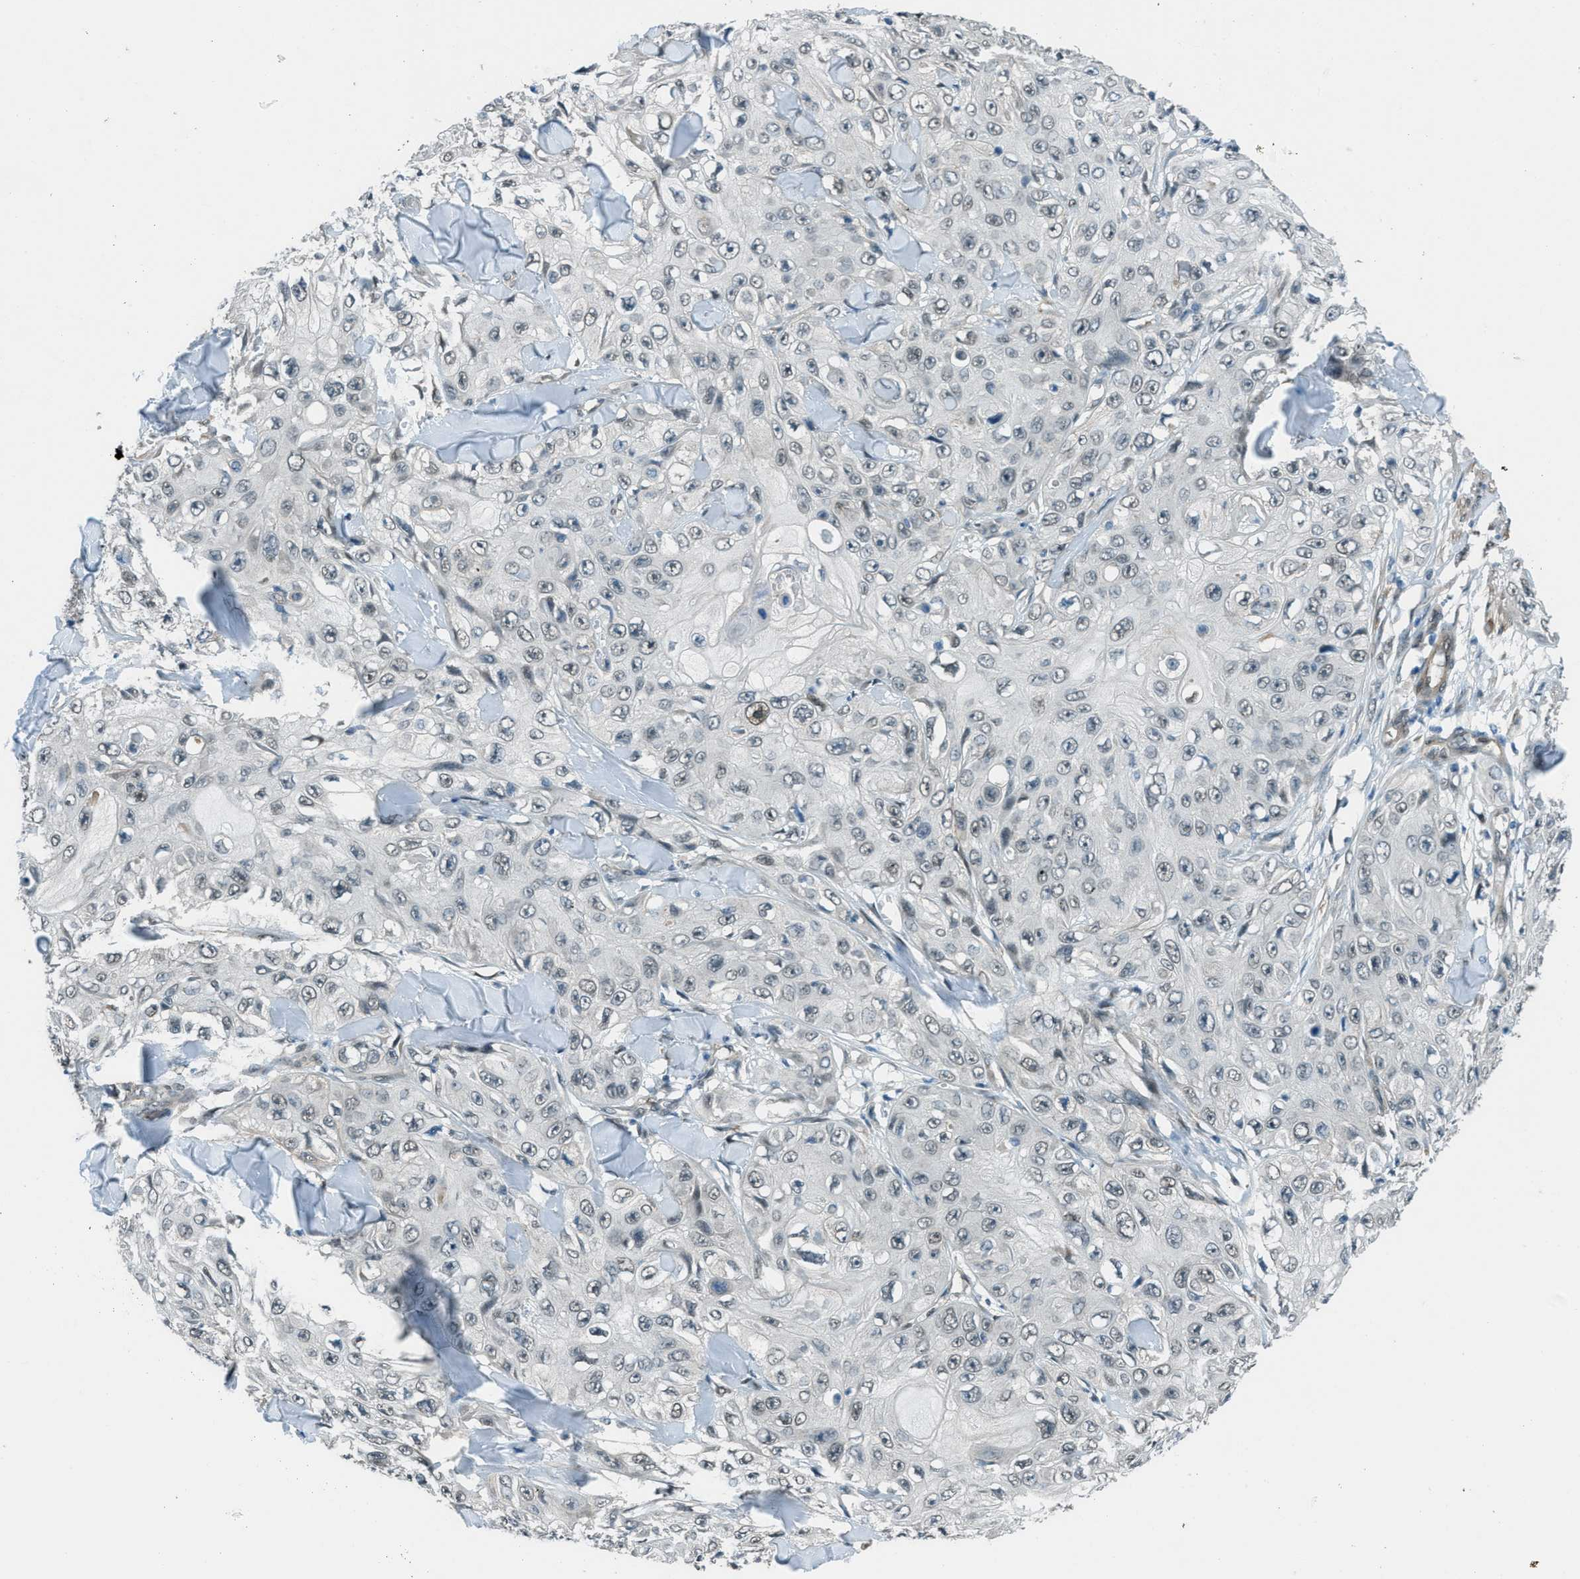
{"staining": {"intensity": "weak", "quantity": "<25%", "location": "nuclear"}, "tissue": "skin cancer", "cell_type": "Tumor cells", "image_type": "cancer", "snomed": [{"axis": "morphology", "description": "Squamous cell carcinoma, NOS"}, {"axis": "topography", "description": "Skin"}], "caption": "IHC micrograph of skin cancer stained for a protein (brown), which shows no positivity in tumor cells. The staining was performed using DAB (3,3'-diaminobenzidine) to visualize the protein expression in brown, while the nuclei were stained in blue with hematoxylin (Magnification: 20x).", "gene": "NPEPL1", "patient": {"sex": "male", "age": 86}}